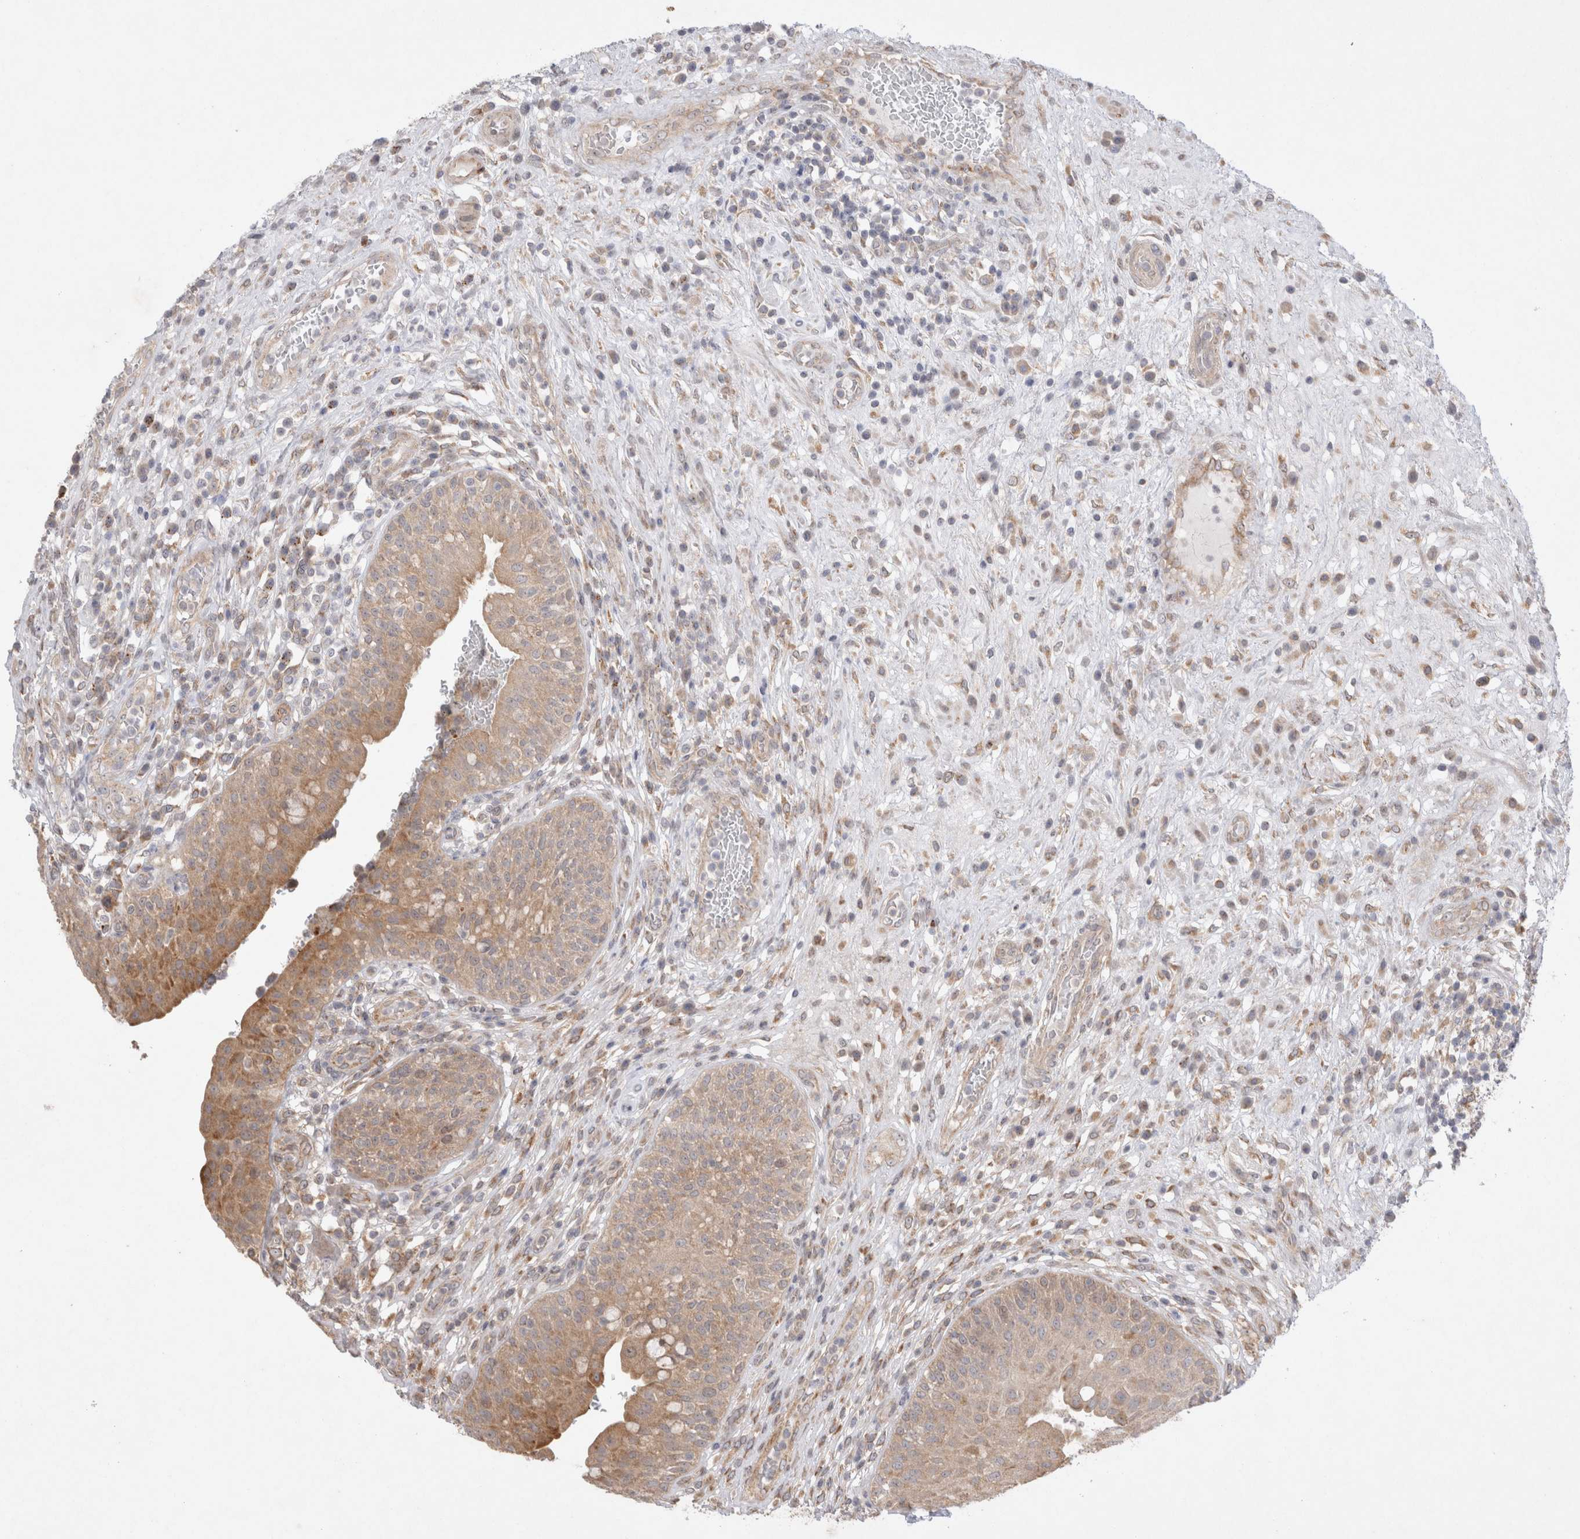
{"staining": {"intensity": "moderate", "quantity": ">75%", "location": "cytoplasmic/membranous"}, "tissue": "urinary bladder", "cell_type": "Urothelial cells", "image_type": "normal", "snomed": [{"axis": "morphology", "description": "Normal tissue, NOS"}, {"axis": "topography", "description": "Urinary bladder"}], "caption": "IHC staining of benign urinary bladder, which shows medium levels of moderate cytoplasmic/membranous staining in about >75% of urothelial cells indicating moderate cytoplasmic/membranous protein staining. The staining was performed using DAB (3,3'-diaminobenzidine) (brown) for protein detection and nuclei were counterstained in hematoxylin (blue).", "gene": "NPC1", "patient": {"sex": "female", "age": 62}}